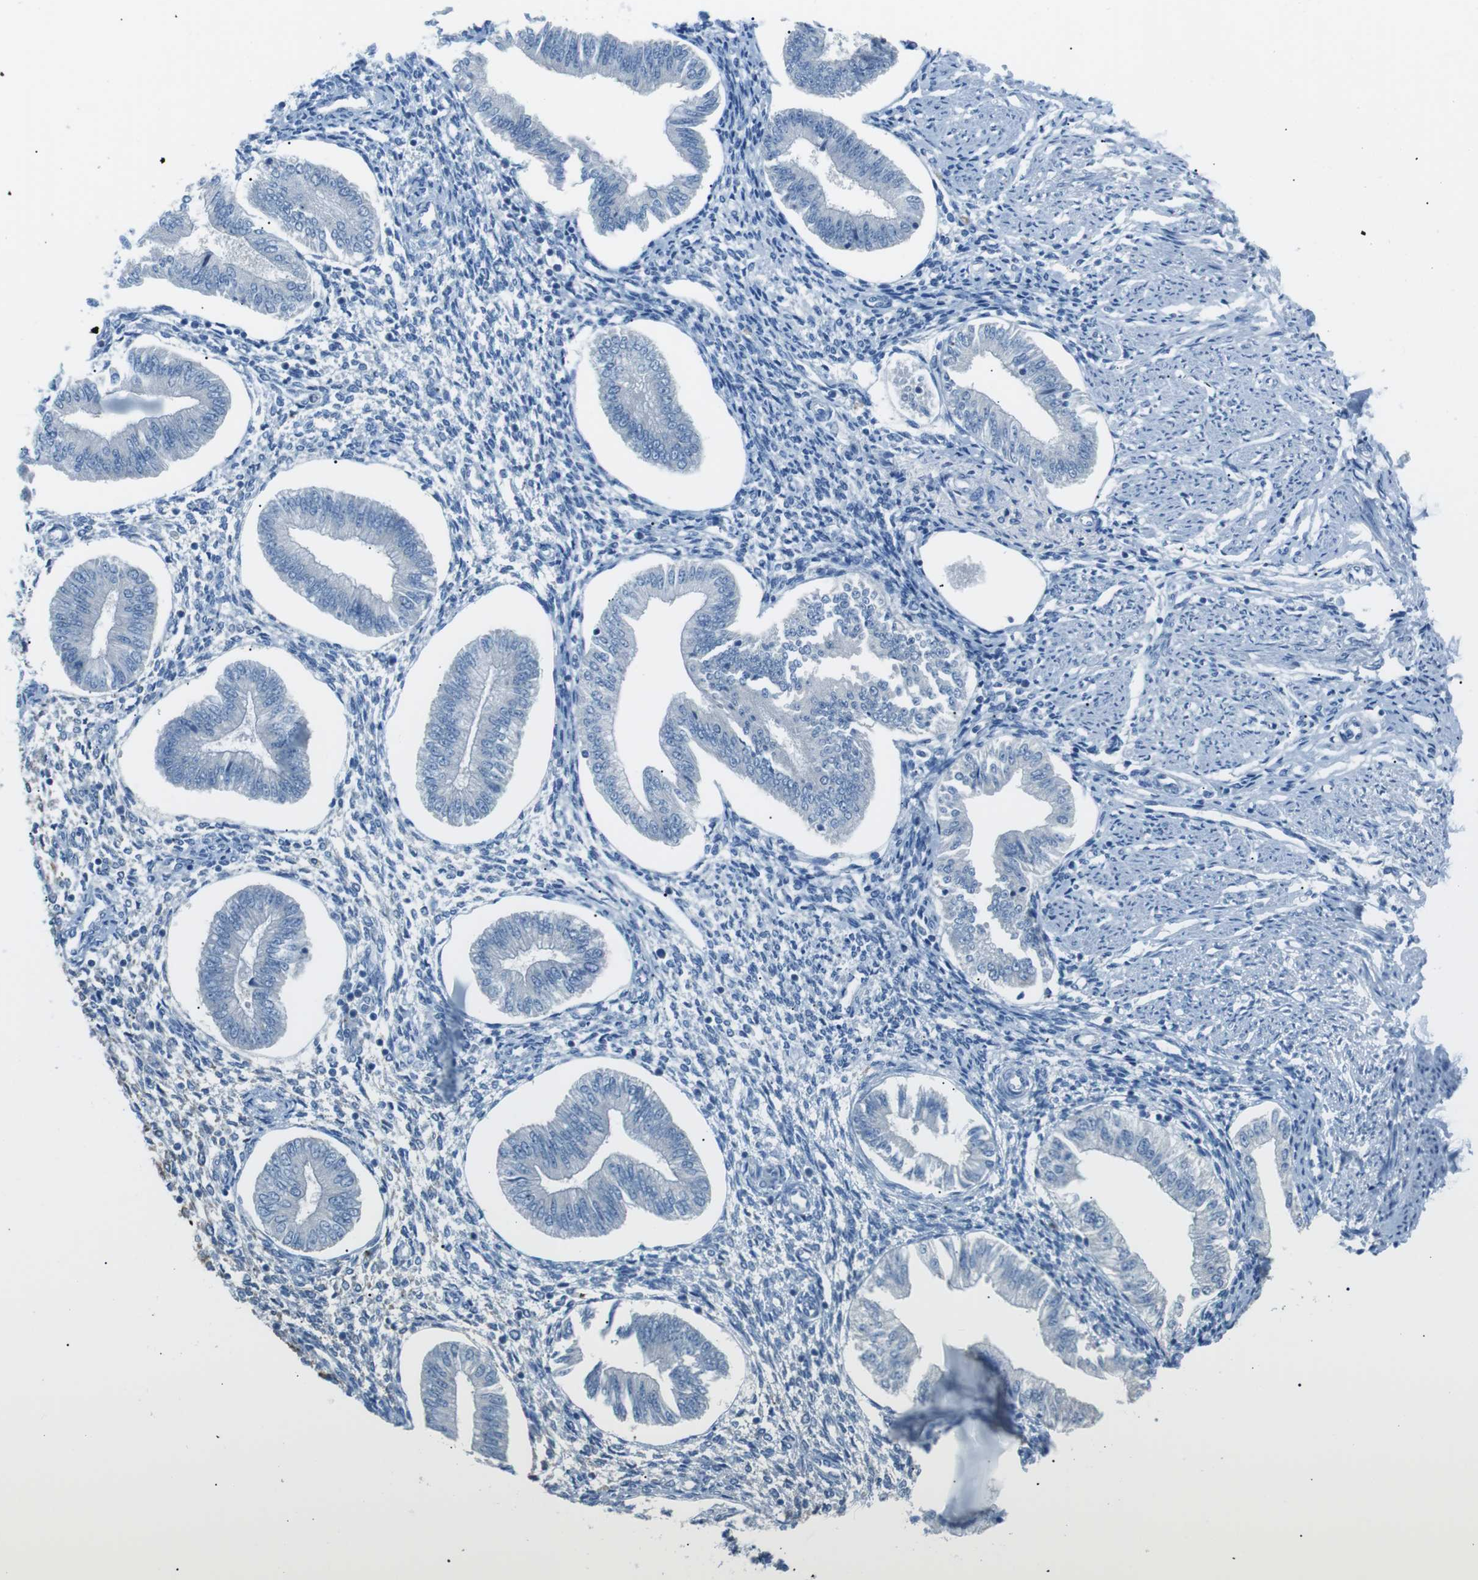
{"staining": {"intensity": "negative", "quantity": "none", "location": "none"}, "tissue": "endometrium", "cell_type": "Cells in endometrial stroma", "image_type": "normal", "snomed": [{"axis": "morphology", "description": "Normal tissue, NOS"}, {"axis": "topography", "description": "Endometrium"}], "caption": "The immunohistochemistry (IHC) micrograph has no significant positivity in cells in endometrial stroma of endometrium.", "gene": "CDH26", "patient": {"sex": "female", "age": 50}}